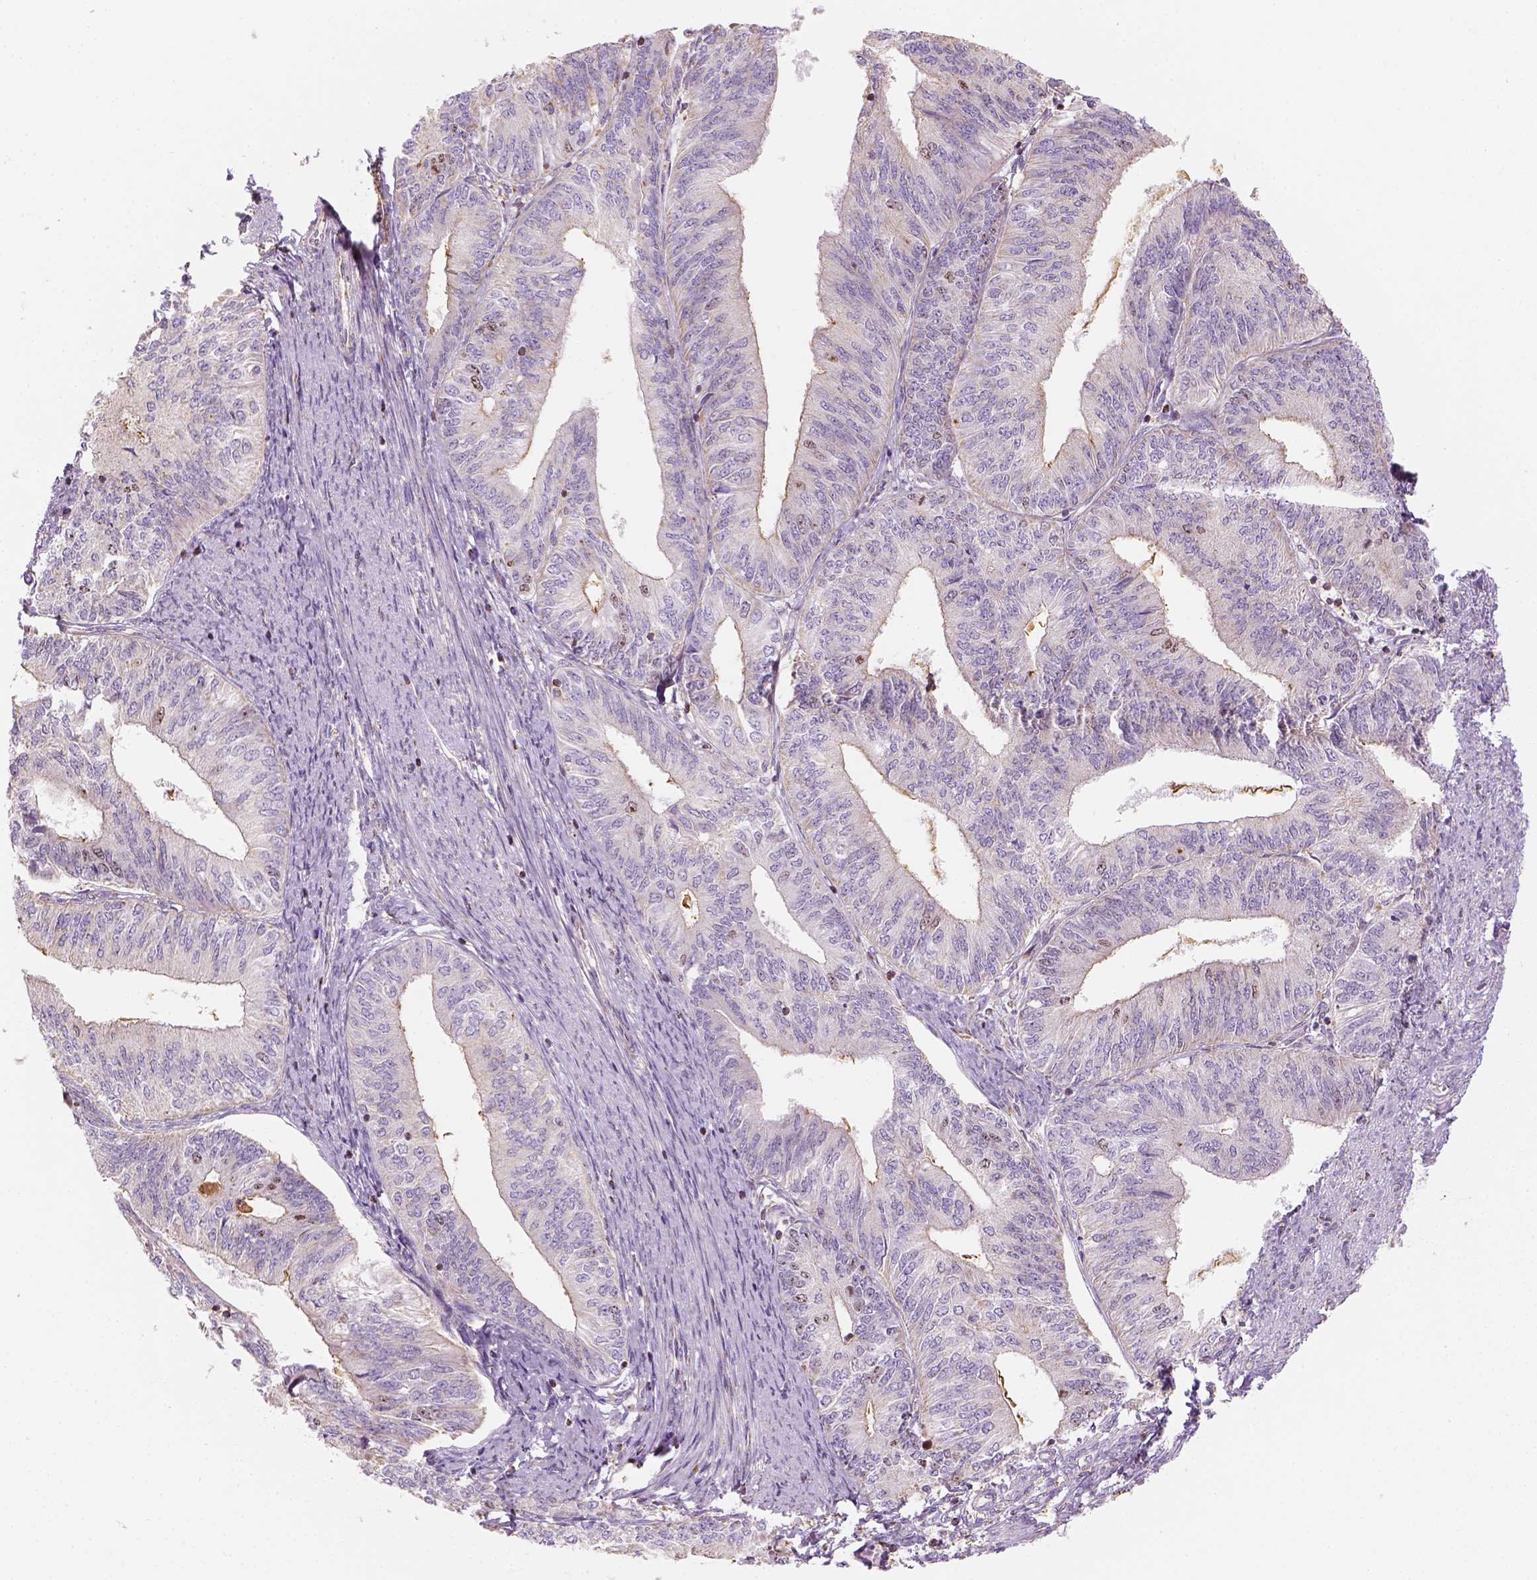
{"staining": {"intensity": "negative", "quantity": "none", "location": "none"}, "tissue": "endometrial cancer", "cell_type": "Tumor cells", "image_type": "cancer", "snomed": [{"axis": "morphology", "description": "Adenocarcinoma, NOS"}, {"axis": "topography", "description": "Endometrium"}], "caption": "High magnification brightfield microscopy of endometrial cancer (adenocarcinoma) stained with DAB (brown) and counterstained with hematoxylin (blue): tumor cells show no significant expression. The staining is performed using DAB (3,3'-diaminobenzidine) brown chromogen with nuclei counter-stained in using hematoxylin.", "gene": "LCA5", "patient": {"sex": "female", "age": 58}}